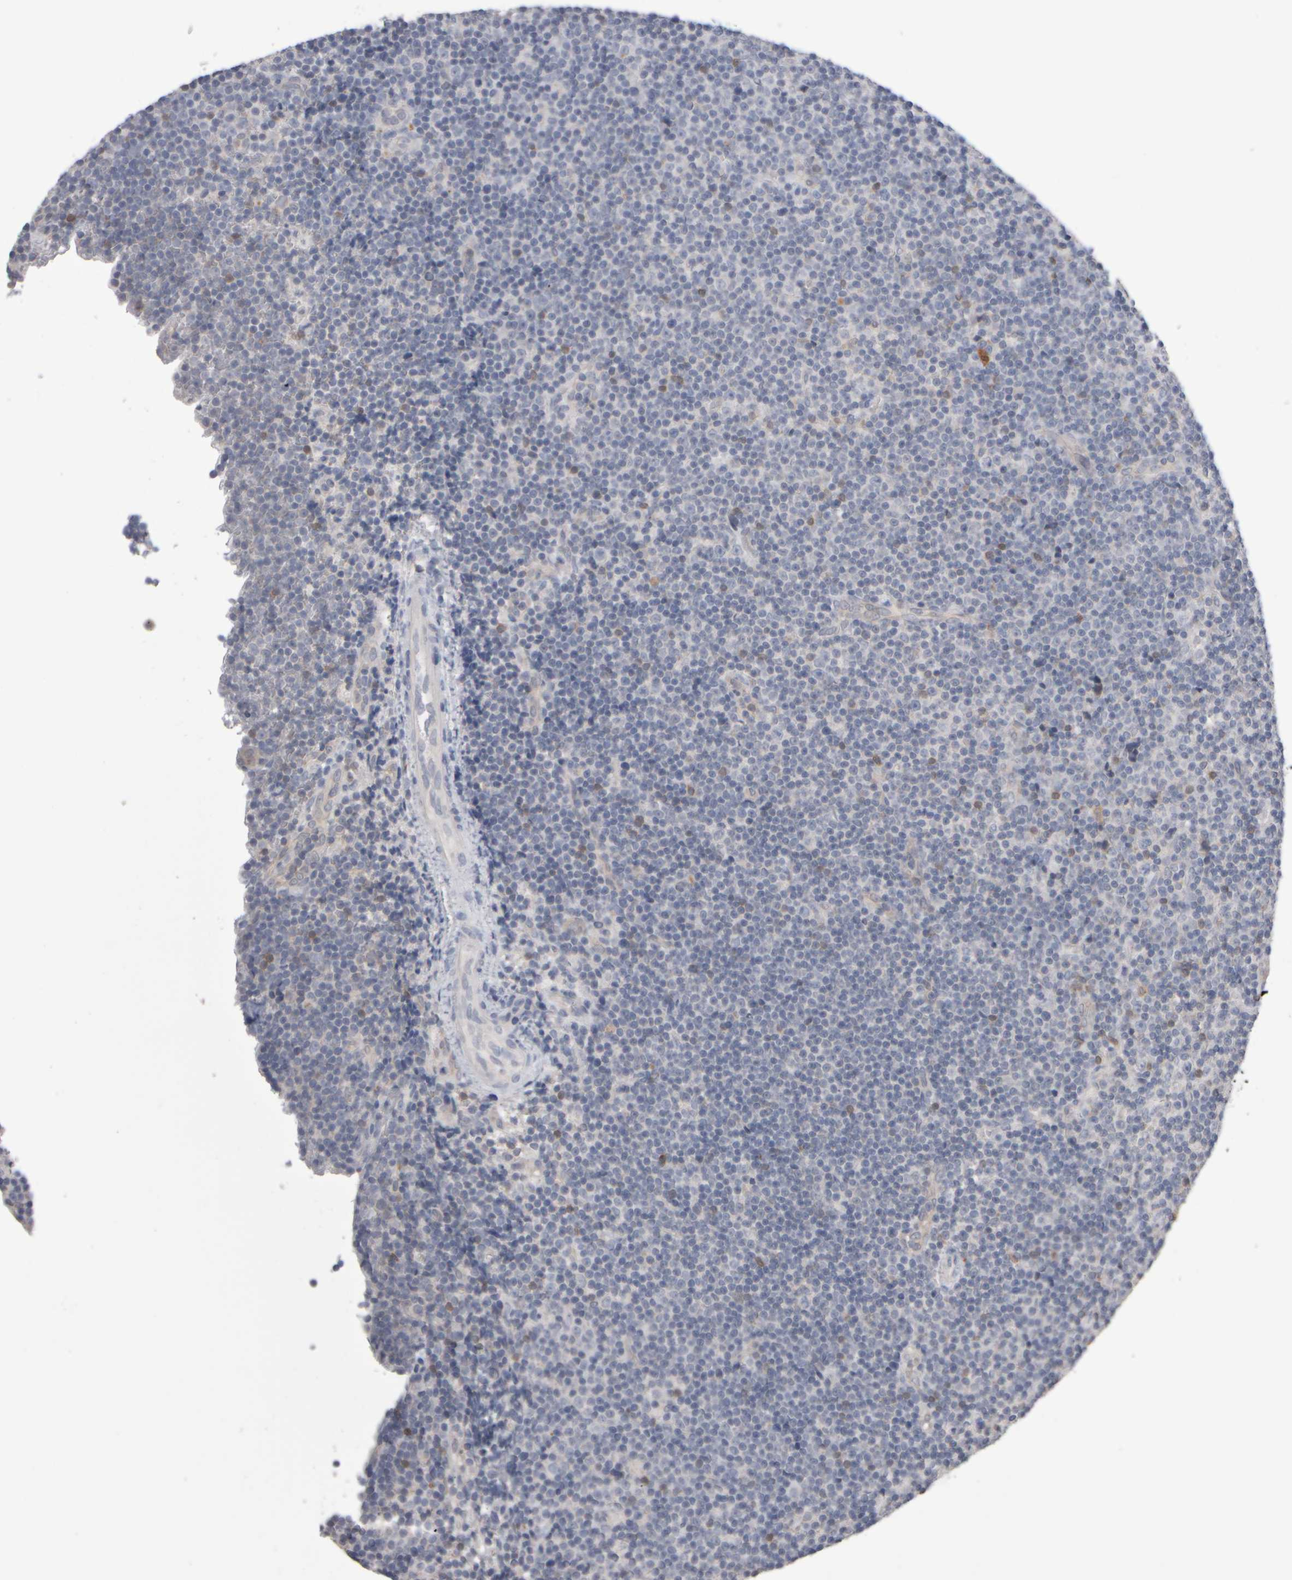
{"staining": {"intensity": "negative", "quantity": "none", "location": "none"}, "tissue": "lymphoma", "cell_type": "Tumor cells", "image_type": "cancer", "snomed": [{"axis": "morphology", "description": "Malignant lymphoma, non-Hodgkin's type, Low grade"}, {"axis": "topography", "description": "Lymph node"}], "caption": "IHC photomicrograph of neoplastic tissue: human malignant lymphoma, non-Hodgkin's type (low-grade) stained with DAB shows no significant protein positivity in tumor cells.", "gene": "EPHX2", "patient": {"sex": "female", "age": 67}}